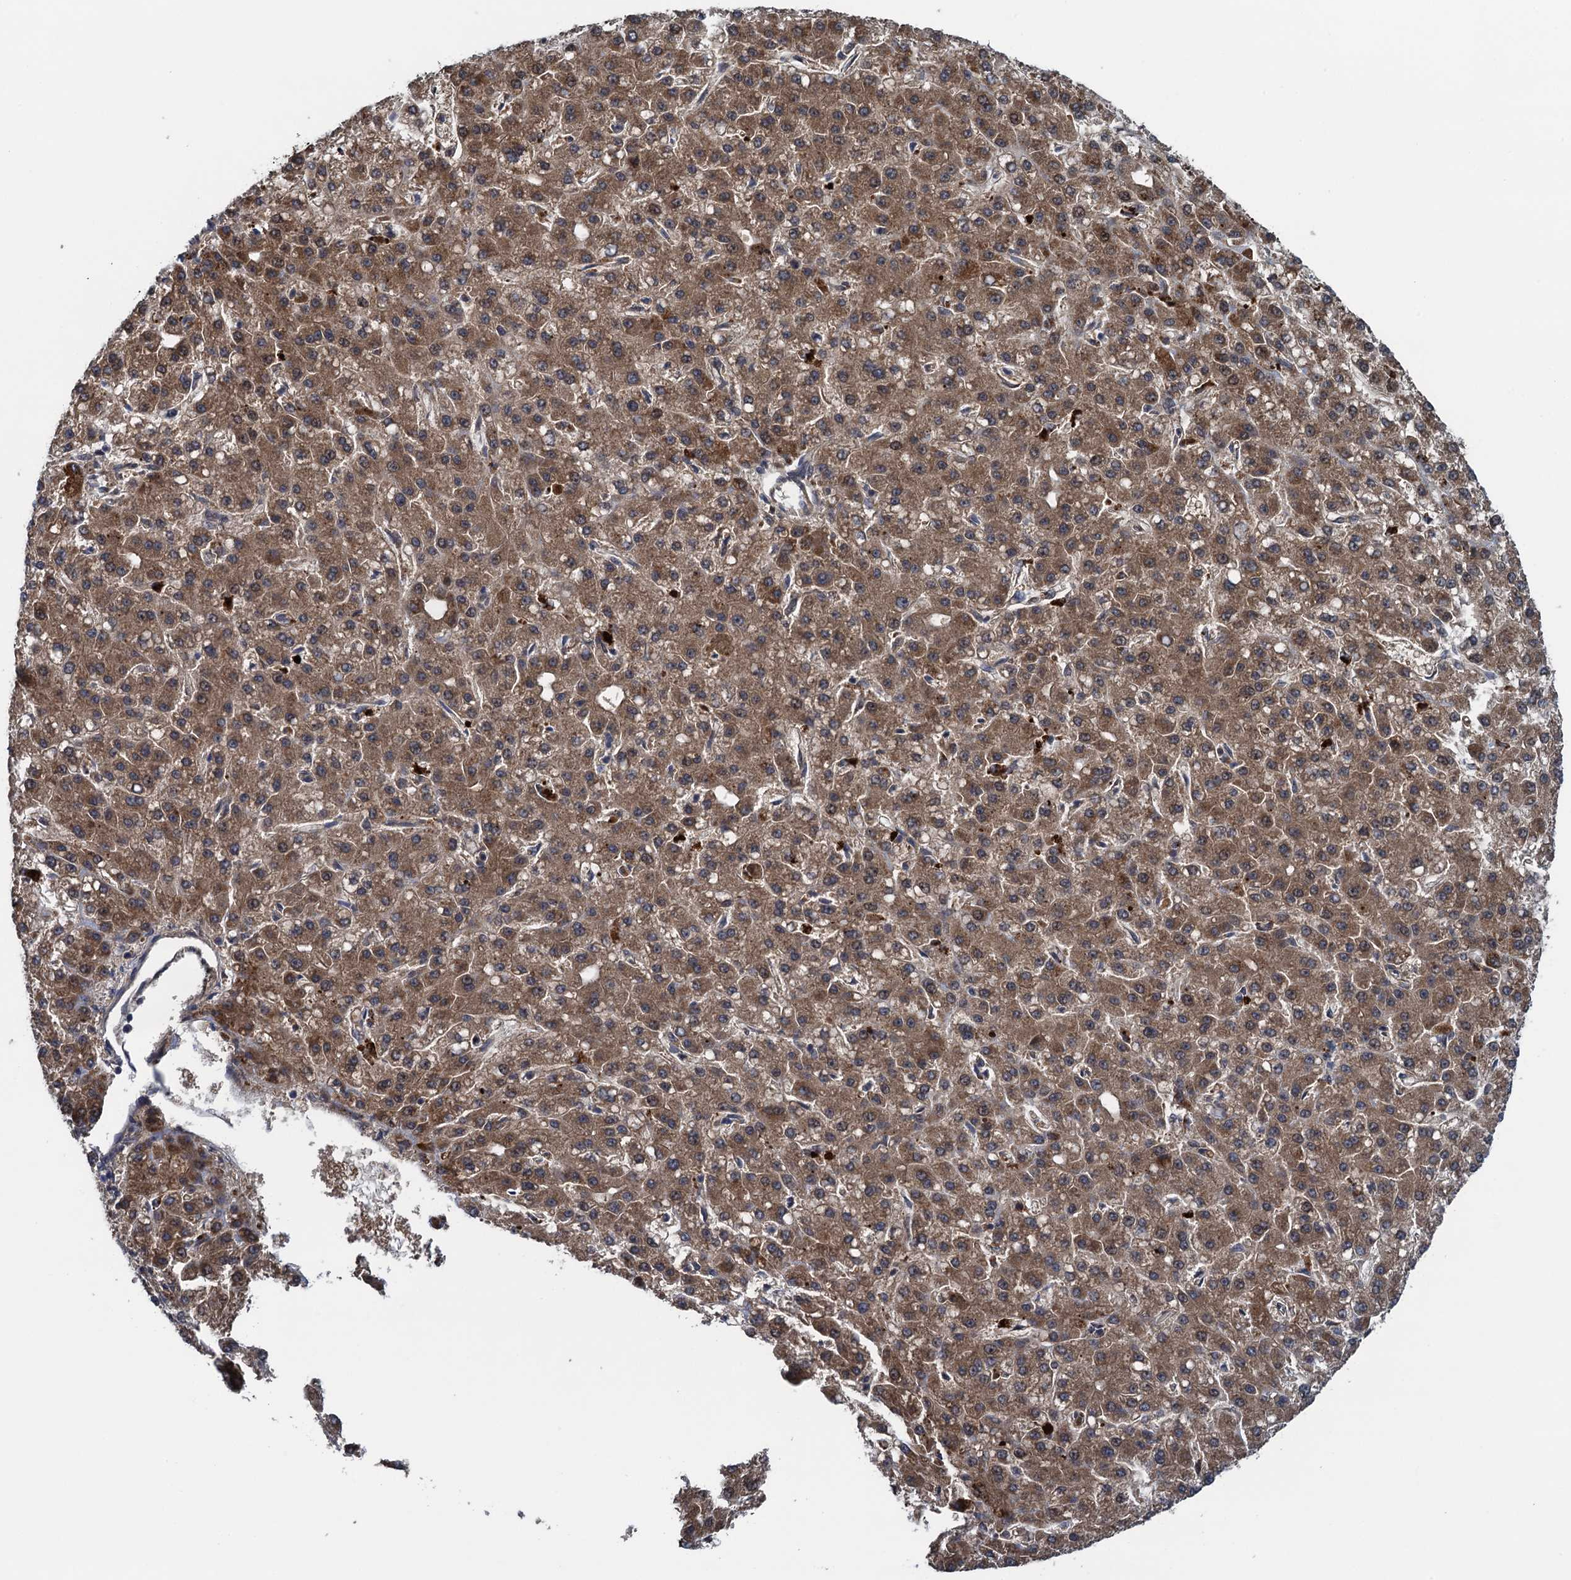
{"staining": {"intensity": "moderate", "quantity": ">75%", "location": "cytoplasmic/membranous"}, "tissue": "liver cancer", "cell_type": "Tumor cells", "image_type": "cancer", "snomed": [{"axis": "morphology", "description": "Carcinoma, Hepatocellular, NOS"}, {"axis": "topography", "description": "Liver"}], "caption": "IHC image of neoplastic tissue: liver cancer stained using immunohistochemistry (IHC) reveals medium levels of moderate protein expression localized specifically in the cytoplasmic/membranous of tumor cells, appearing as a cytoplasmic/membranous brown color.", "gene": "CNTN5", "patient": {"sex": "male", "age": 67}}